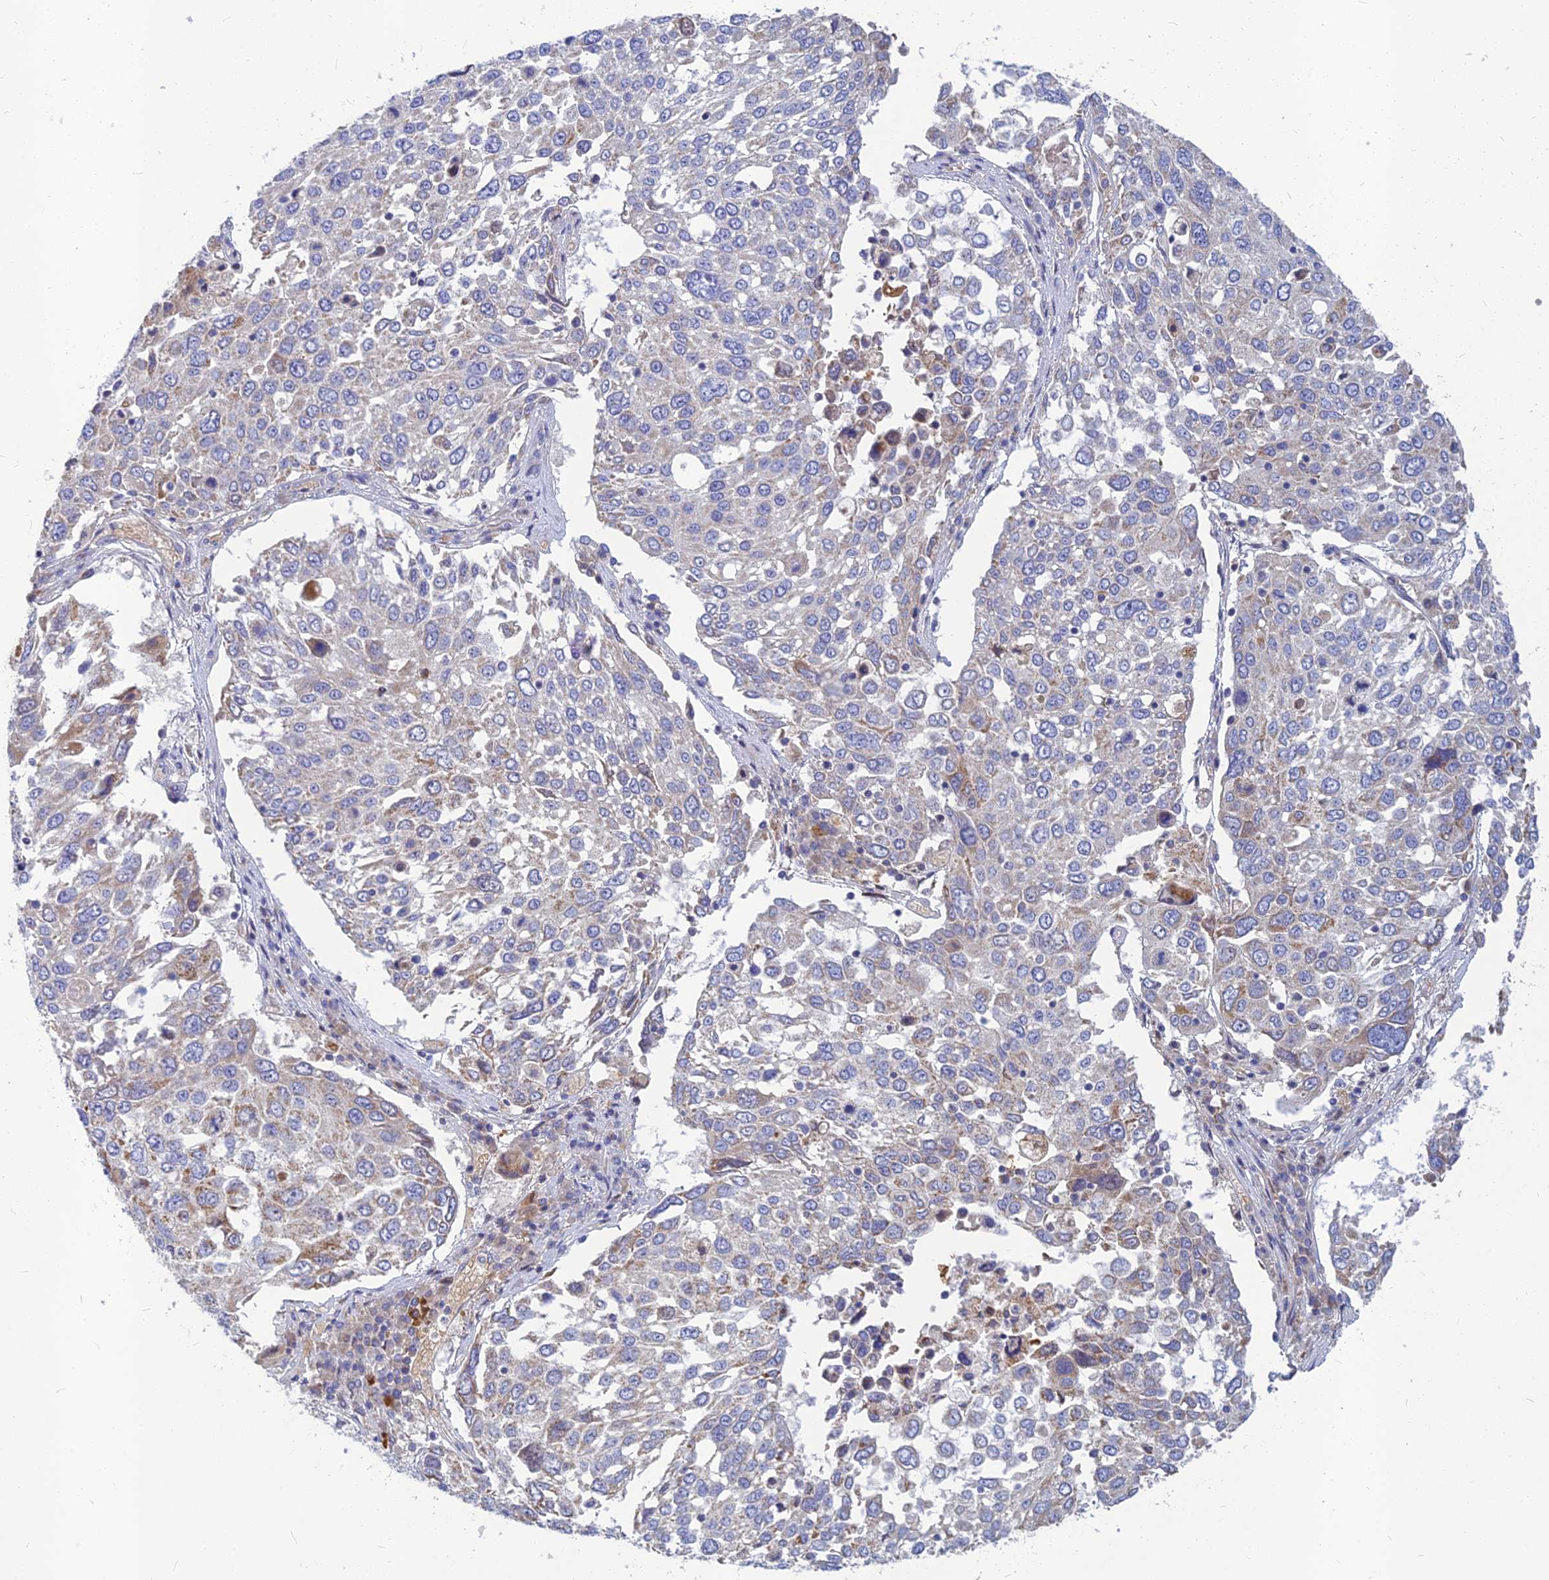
{"staining": {"intensity": "weak", "quantity": "<25%", "location": "cytoplasmic/membranous"}, "tissue": "lung cancer", "cell_type": "Tumor cells", "image_type": "cancer", "snomed": [{"axis": "morphology", "description": "Squamous cell carcinoma, NOS"}, {"axis": "topography", "description": "Lung"}], "caption": "Human lung cancer stained for a protein using immunohistochemistry shows no staining in tumor cells.", "gene": "CACNA1B", "patient": {"sex": "male", "age": 65}}